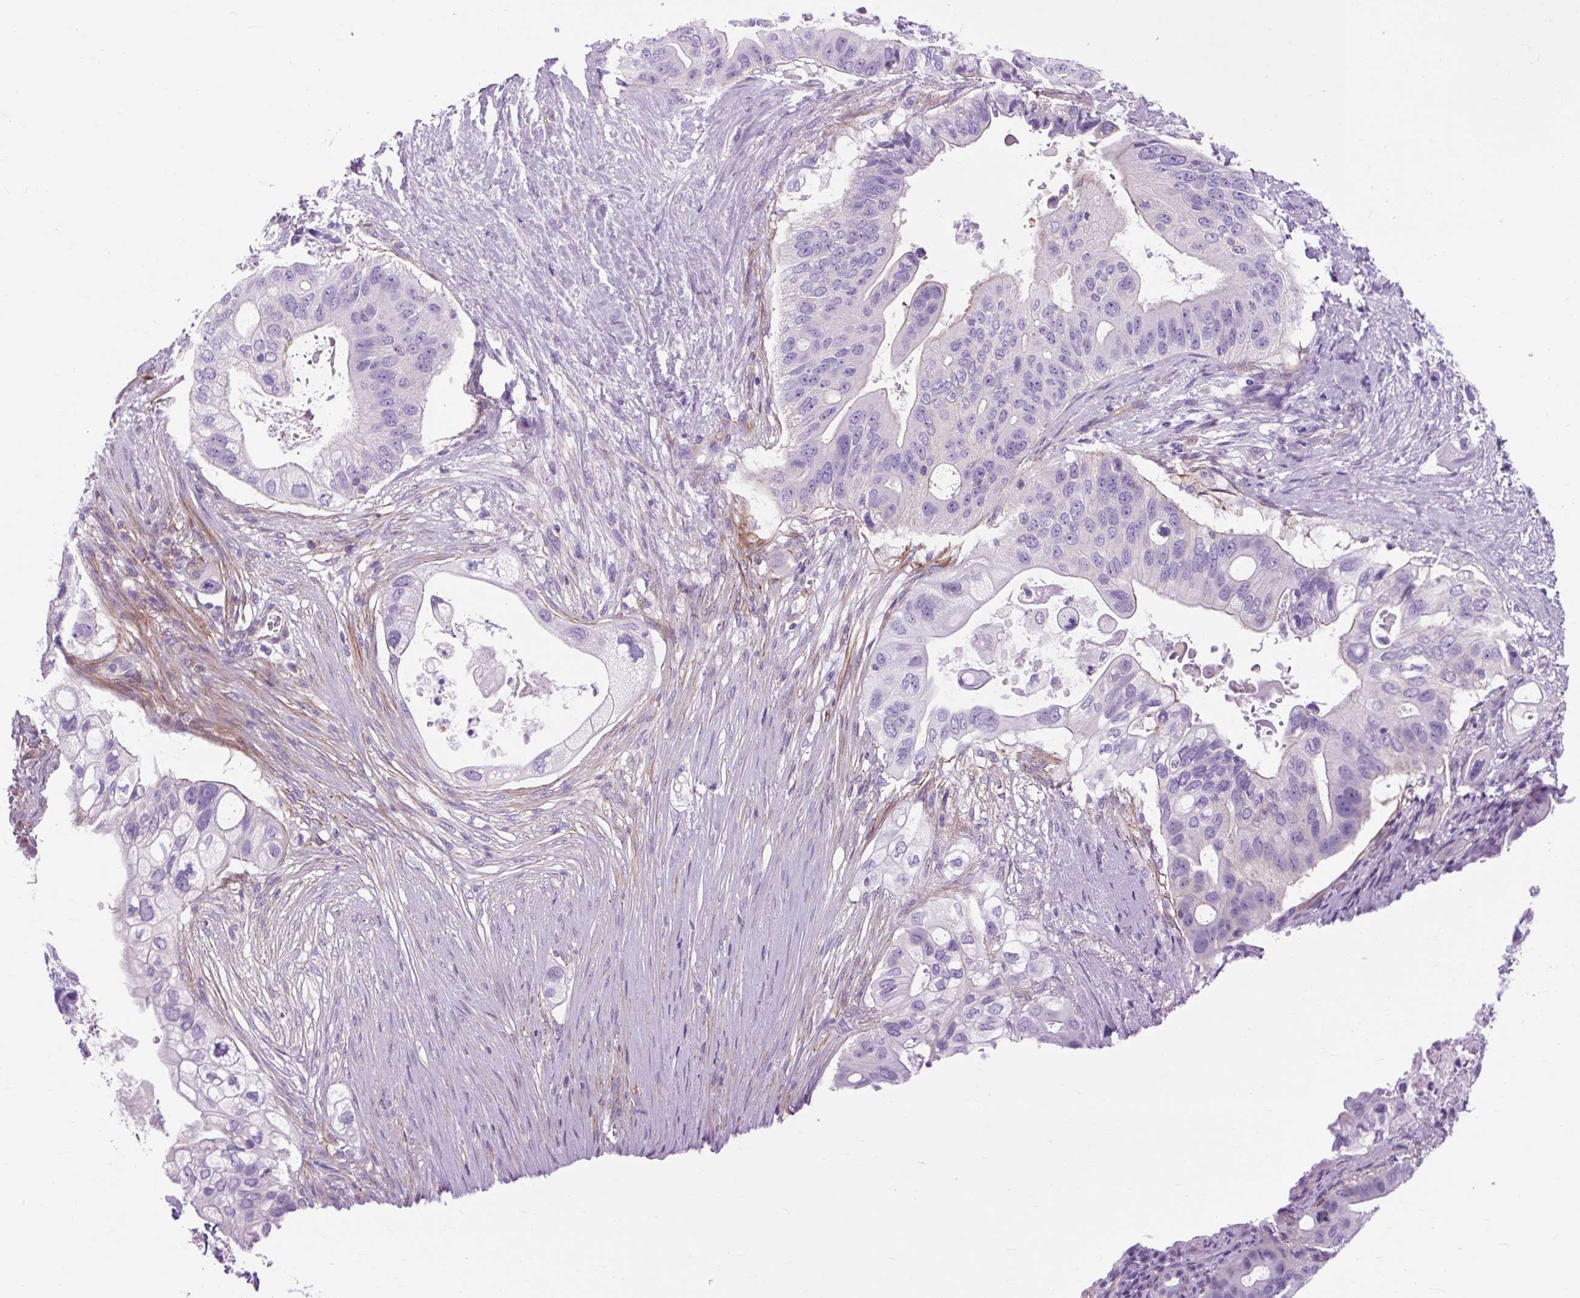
{"staining": {"intensity": "negative", "quantity": "none", "location": "none"}, "tissue": "pancreatic cancer", "cell_type": "Tumor cells", "image_type": "cancer", "snomed": [{"axis": "morphology", "description": "Adenocarcinoma, NOS"}, {"axis": "topography", "description": "Pancreas"}], "caption": "Immunohistochemistry micrograph of pancreatic adenocarcinoma stained for a protein (brown), which reveals no positivity in tumor cells.", "gene": "OOEP", "patient": {"sex": "female", "age": 72}}